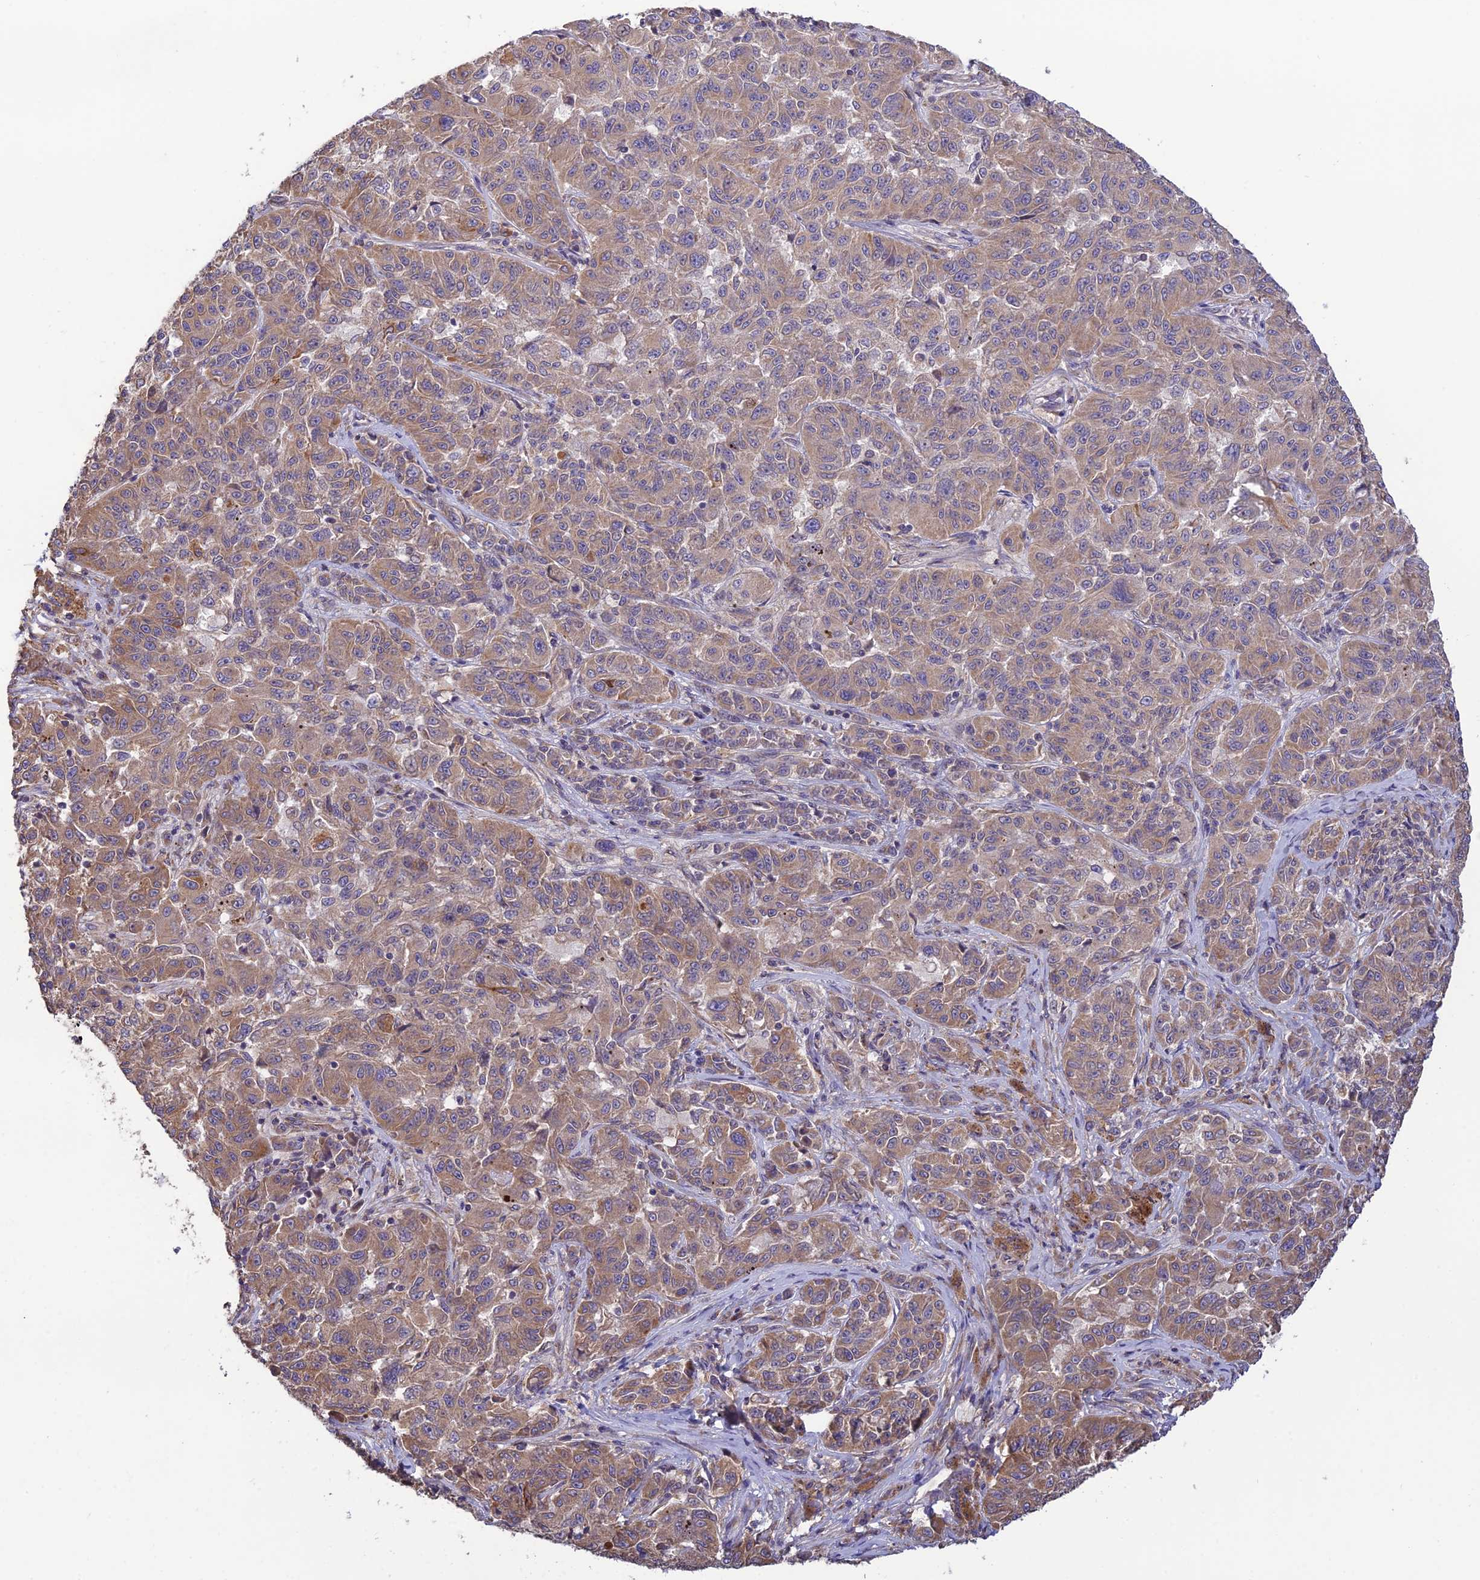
{"staining": {"intensity": "moderate", "quantity": ">75%", "location": "cytoplasmic/membranous"}, "tissue": "melanoma", "cell_type": "Tumor cells", "image_type": "cancer", "snomed": [{"axis": "morphology", "description": "Malignant melanoma, NOS"}, {"axis": "topography", "description": "Skin"}], "caption": "This photomicrograph shows immunohistochemistry (IHC) staining of human malignant melanoma, with medium moderate cytoplasmic/membranous positivity in about >75% of tumor cells.", "gene": "MRNIP", "patient": {"sex": "male", "age": 53}}